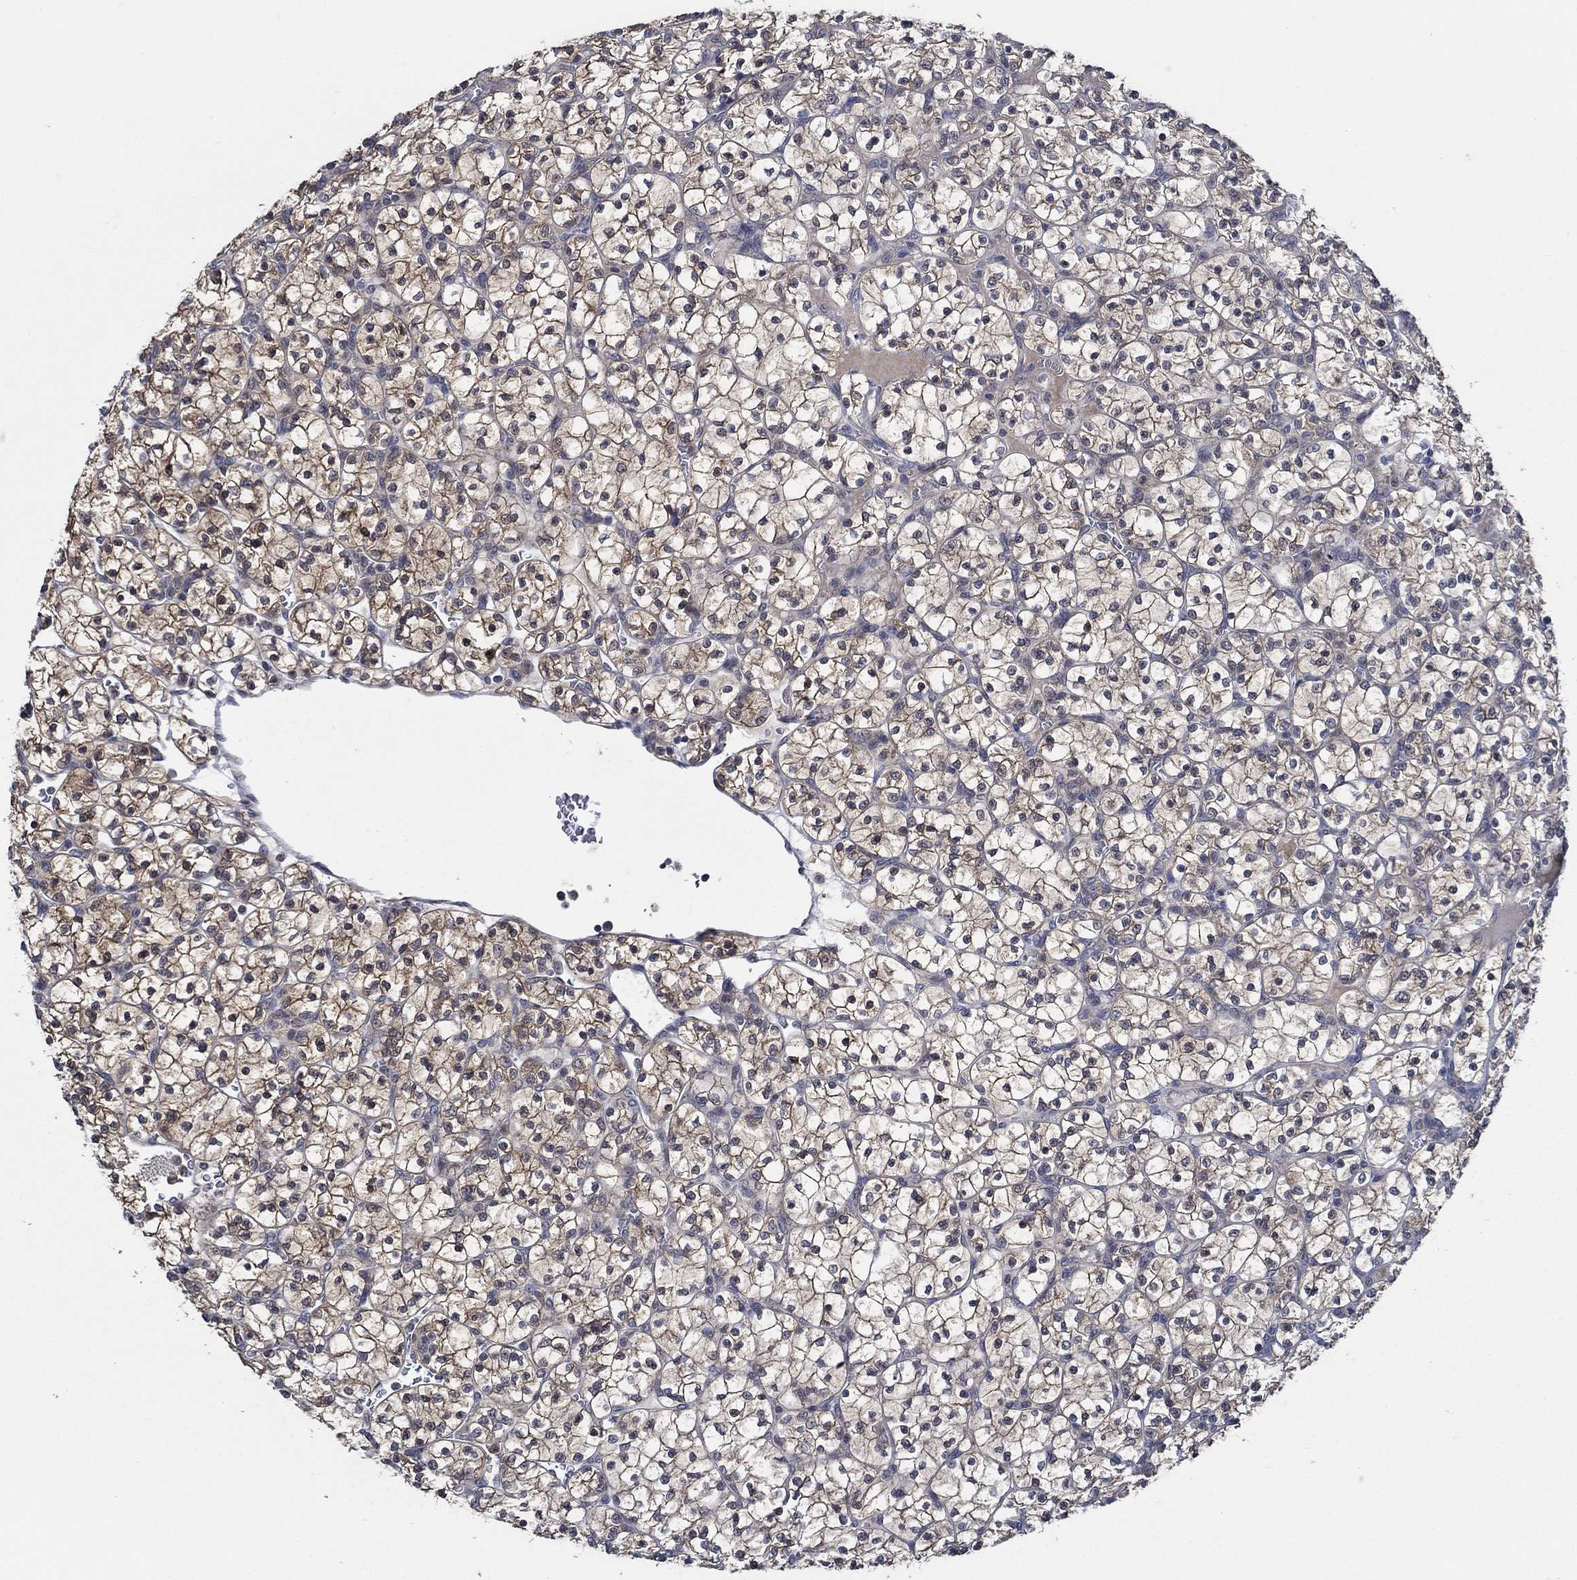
{"staining": {"intensity": "strong", "quantity": "25%-75%", "location": "cytoplasmic/membranous"}, "tissue": "renal cancer", "cell_type": "Tumor cells", "image_type": "cancer", "snomed": [{"axis": "morphology", "description": "Adenocarcinoma, NOS"}, {"axis": "topography", "description": "Kidney"}], "caption": "Tumor cells reveal strong cytoplasmic/membranous staining in approximately 25%-75% of cells in renal adenocarcinoma. (brown staining indicates protein expression, while blue staining denotes nuclei).", "gene": "DACT1", "patient": {"sex": "female", "age": 89}}